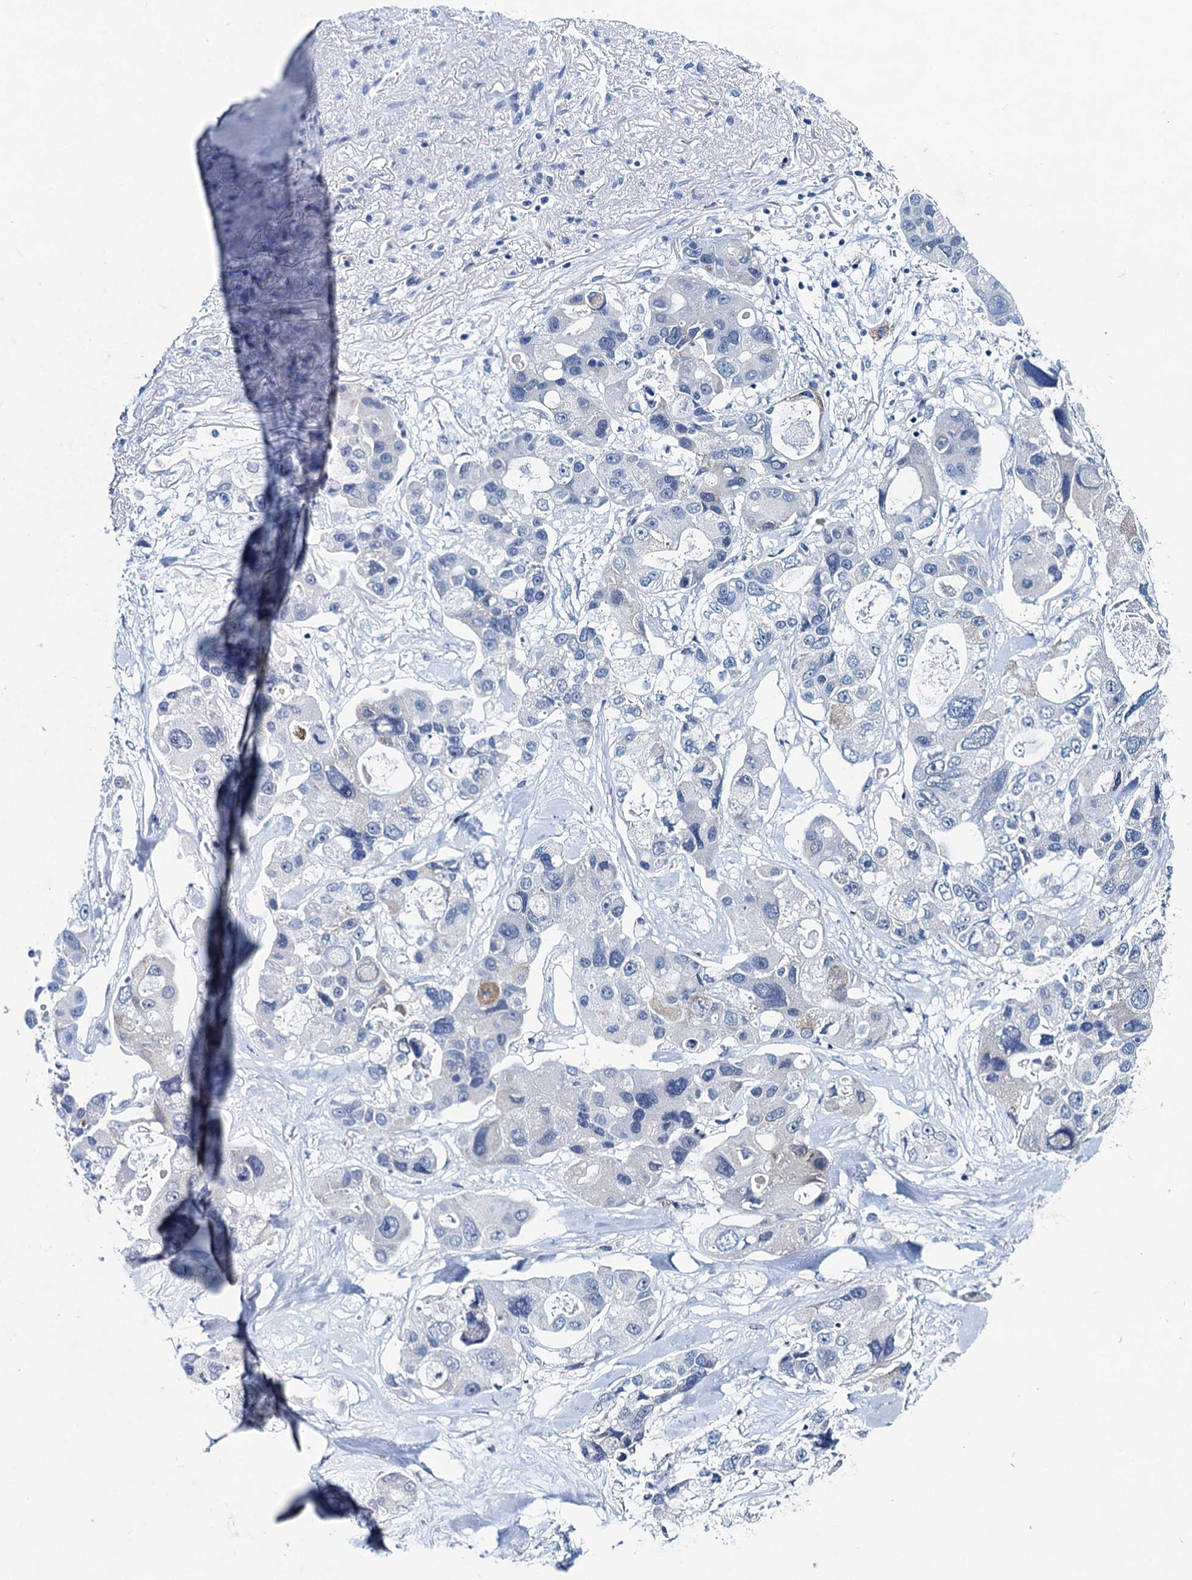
{"staining": {"intensity": "negative", "quantity": "none", "location": "none"}, "tissue": "lung cancer", "cell_type": "Tumor cells", "image_type": "cancer", "snomed": [{"axis": "morphology", "description": "Adenocarcinoma, NOS"}, {"axis": "topography", "description": "Lung"}], "caption": "A high-resolution micrograph shows immunohistochemistry (IHC) staining of lung cancer, which exhibits no significant positivity in tumor cells. (DAB immunohistochemistry (IHC) visualized using brightfield microscopy, high magnification).", "gene": "HAPSTR1", "patient": {"sex": "female", "age": 54}}